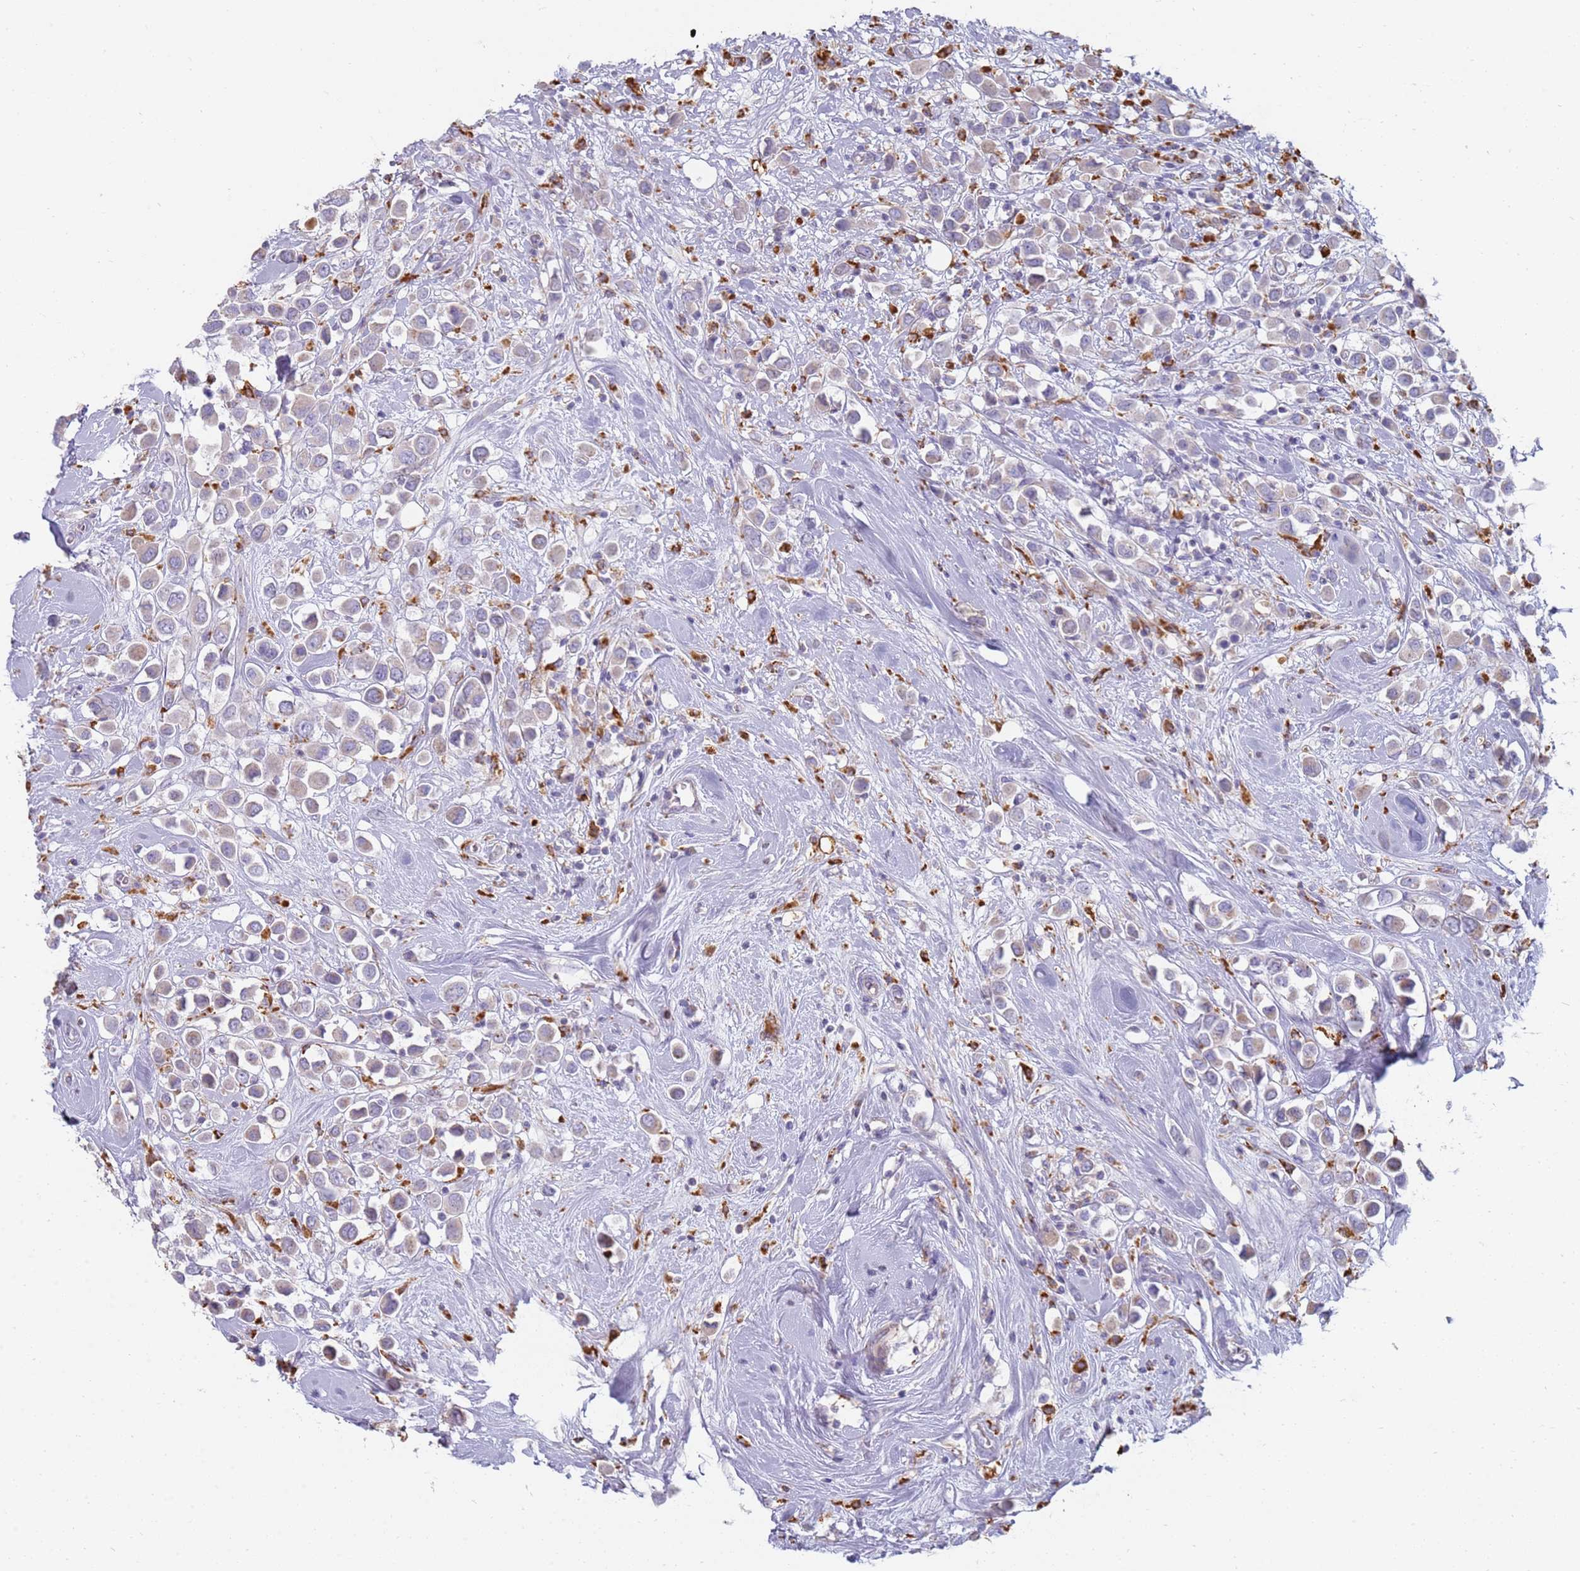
{"staining": {"intensity": "weak", "quantity": "<25%", "location": "cytoplasmic/membranous"}, "tissue": "breast cancer", "cell_type": "Tumor cells", "image_type": "cancer", "snomed": [{"axis": "morphology", "description": "Duct carcinoma"}, {"axis": "topography", "description": "Breast"}], "caption": "A high-resolution image shows immunohistochemistry staining of breast cancer, which displays no significant staining in tumor cells. (DAB IHC, high magnification).", "gene": "TMEM229B", "patient": {"sex": "female", "age": 61}}